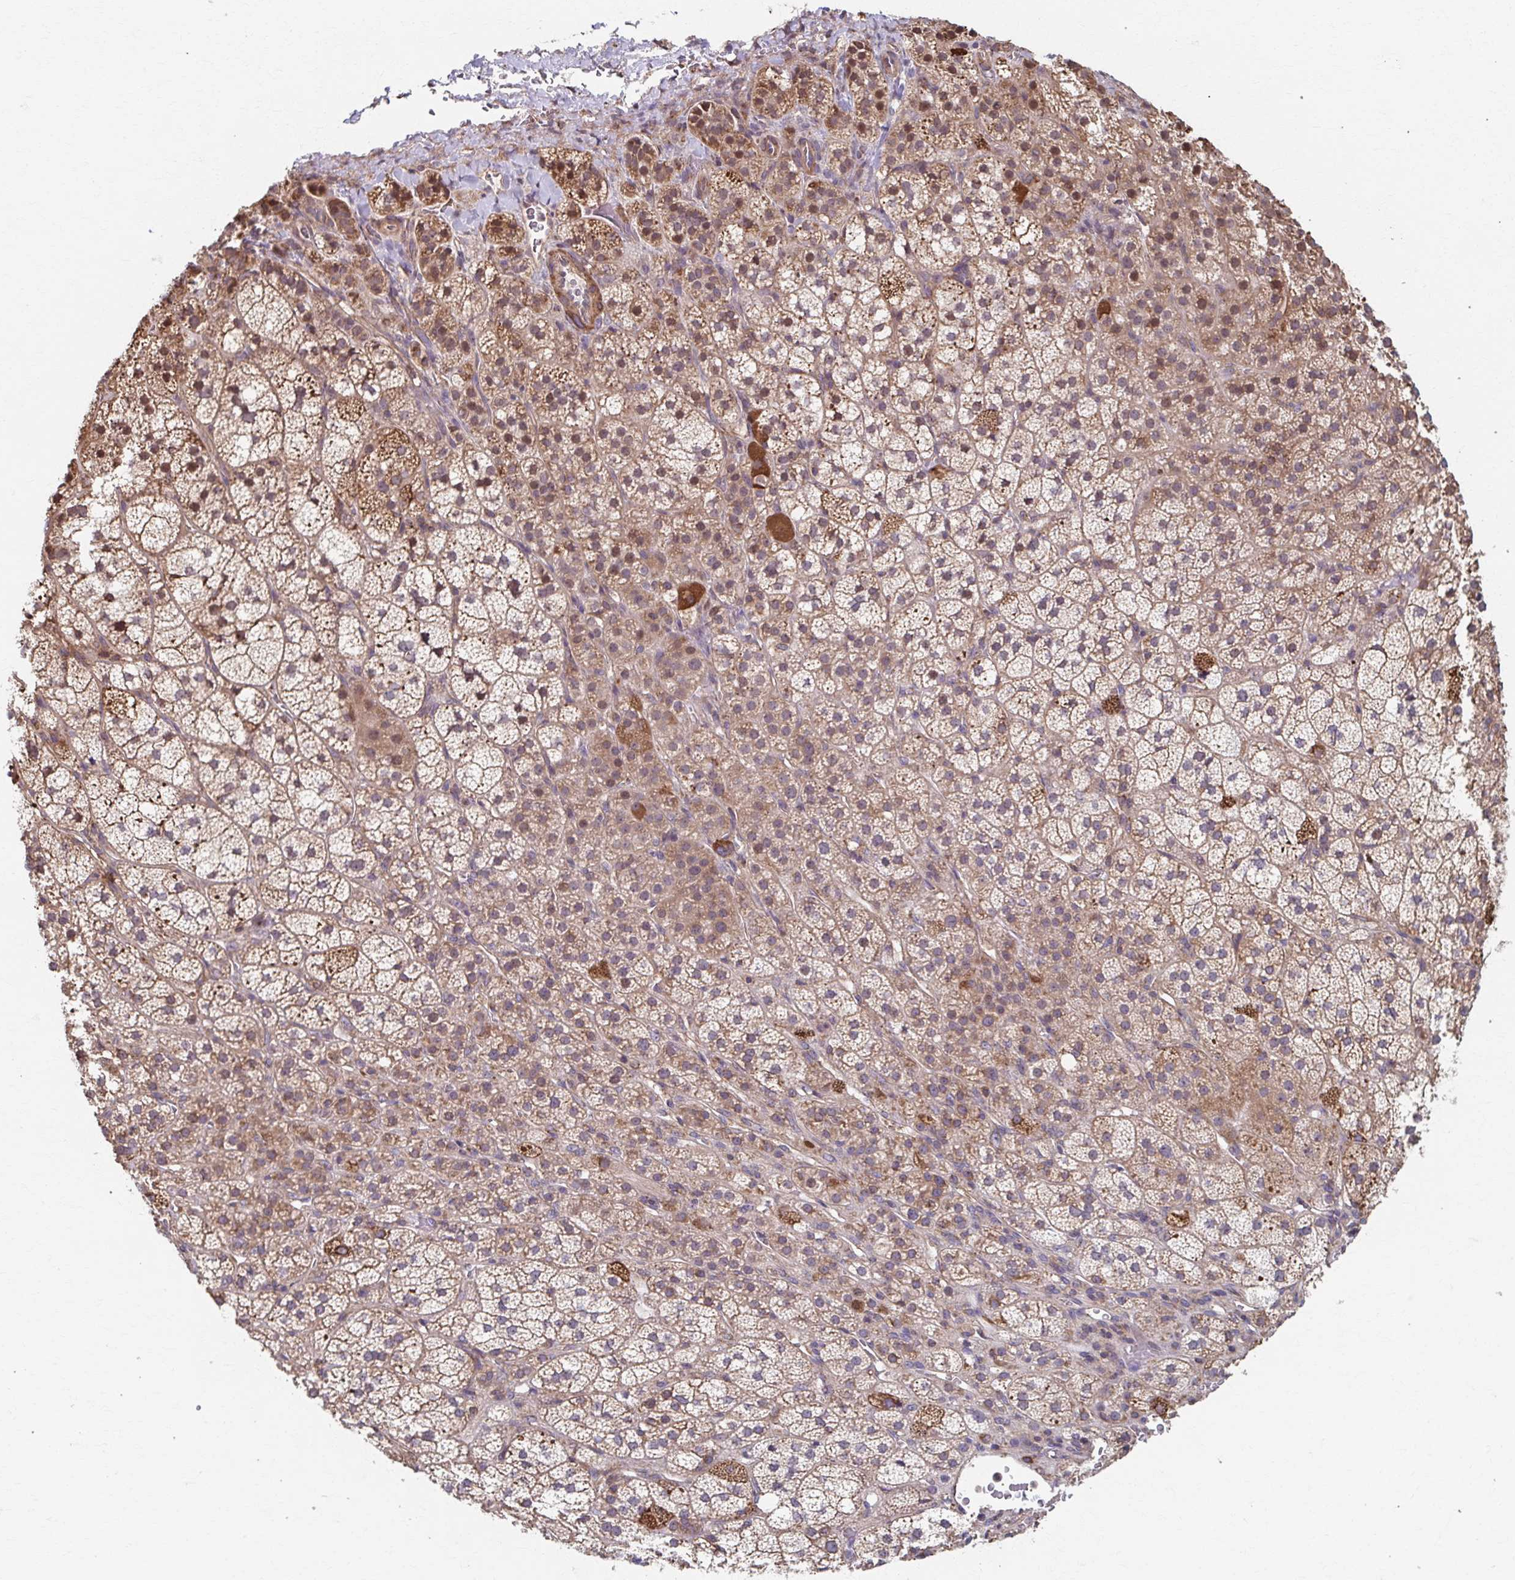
{"staining": {"intensity": "moderate", "quantity": ">75%", "location": "cytoplasmic/membranous"}, "tissue": "adrenal gland", "cell_type": "Glandular cells", "image_type": "normal", "snomed": [{"axis": "morphology", "description": "Normal tissue, NOS"}, {"axis": "topography", "description": "Adrenal gland"}], "caption": "Protein expression analysis of normal adrenal gland demonstrates moderate cytoplasmic/membranous expression in approximately >75% of glandular cells.", "gene": "KLHL34", "patient": {"sex": "female", "age": 60}}